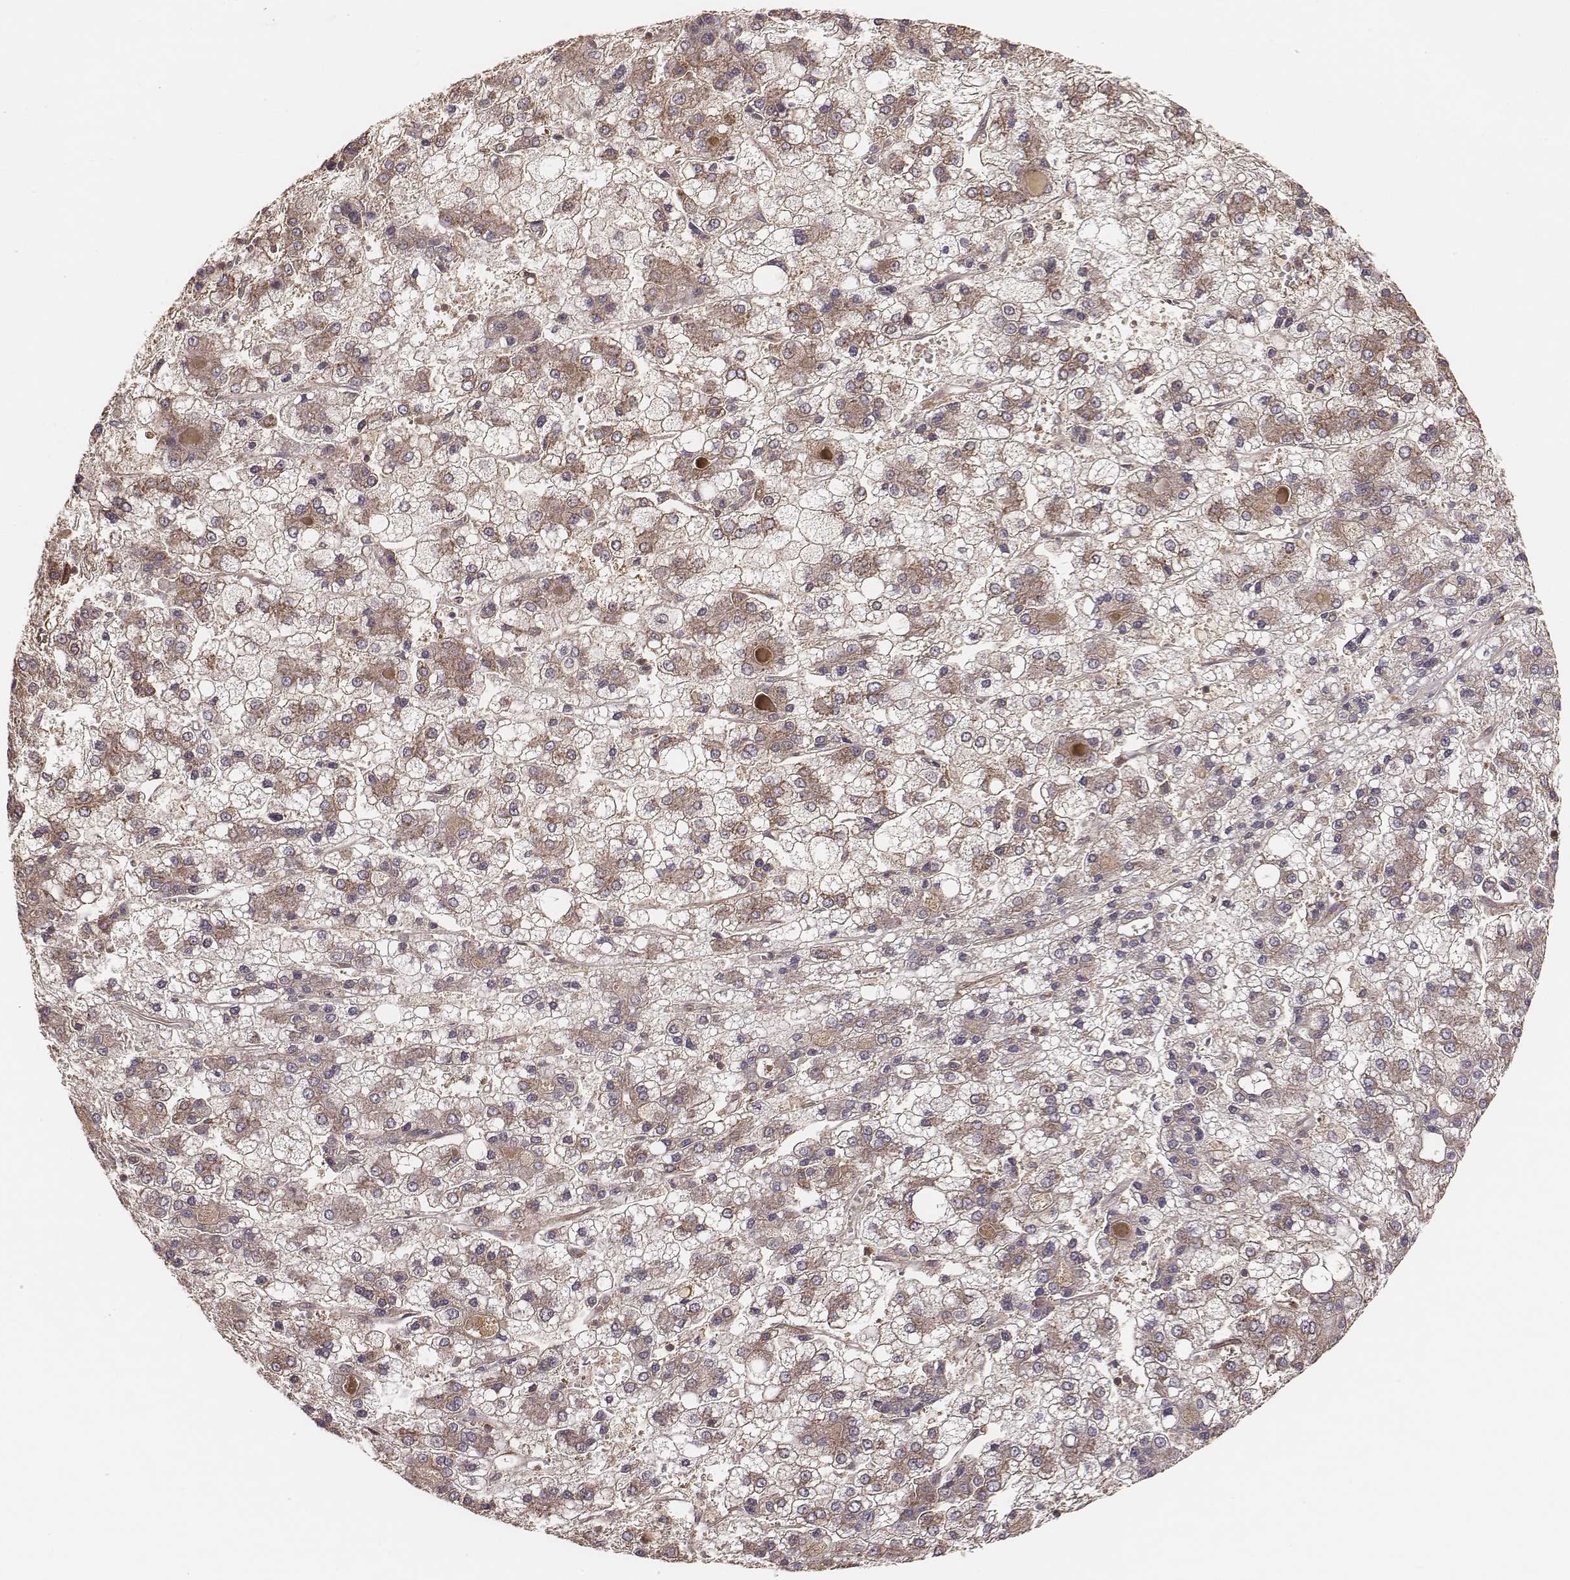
{"staining": {"intensity": "moderate", "quantity": ">75%", "location": "cytoplasmic/membranous"}, "tissue": "liver cancer", "cell_type": "Tumor cells", "image_type": "cancer", "snomed": [{"axis": "morphology", "description": "Carcinoma, Hepatocellular, NOS"}, {"axis": "topography", "description": "Liver"}], "caption": "DAB (3,3'-diaminobenzidine) immunohistochemical staining of liver cancer (hepatocellular carcinoma) shows moderate cytoplasmic/membranous protein expression in approximately >75% of tumor cells.", "gene": "CARS1", "patient": {"sex": "male", "age": 73}}